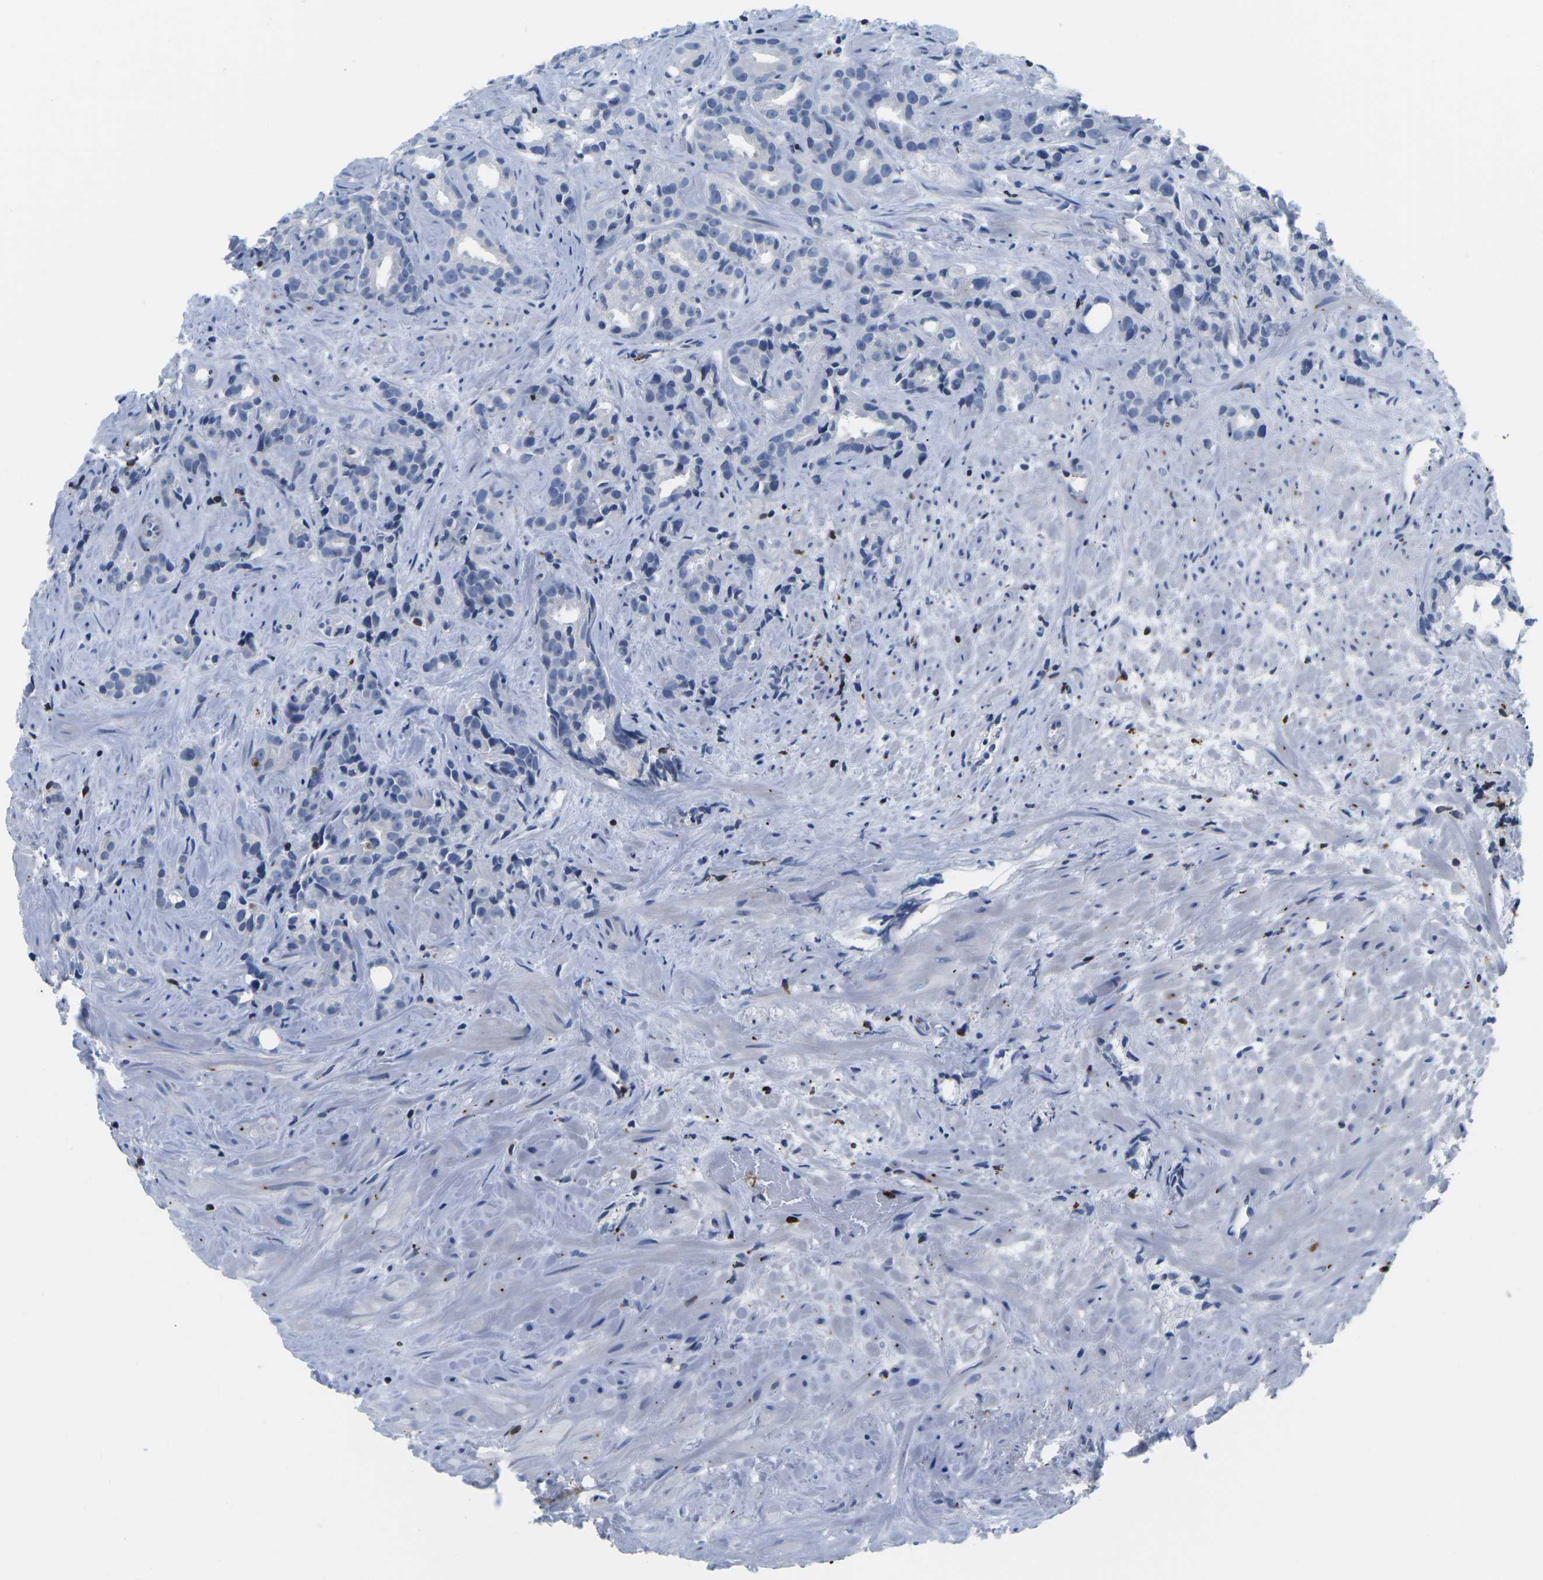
{"staining": {"intensity": "negative", "quantity": "none", "location": "none"}, "tissue": "prostate cancer", "cell_type": "Tumor cells", "image_type": "cancer", "snomed": [{"axis": "morphology", "description": "Adenocarcinoma, Low grade"}, {"axis": "topography", "description": "Prostate"}], "caption": "Prostate cancer was stained to show a protein in brown. There is no significant expression in tumor cells. (DAB (3,3'-diaminobenzidine) IHC, high magnification).", "gene": "CTSW", "patient": {"sex": "male", "age": 89}}